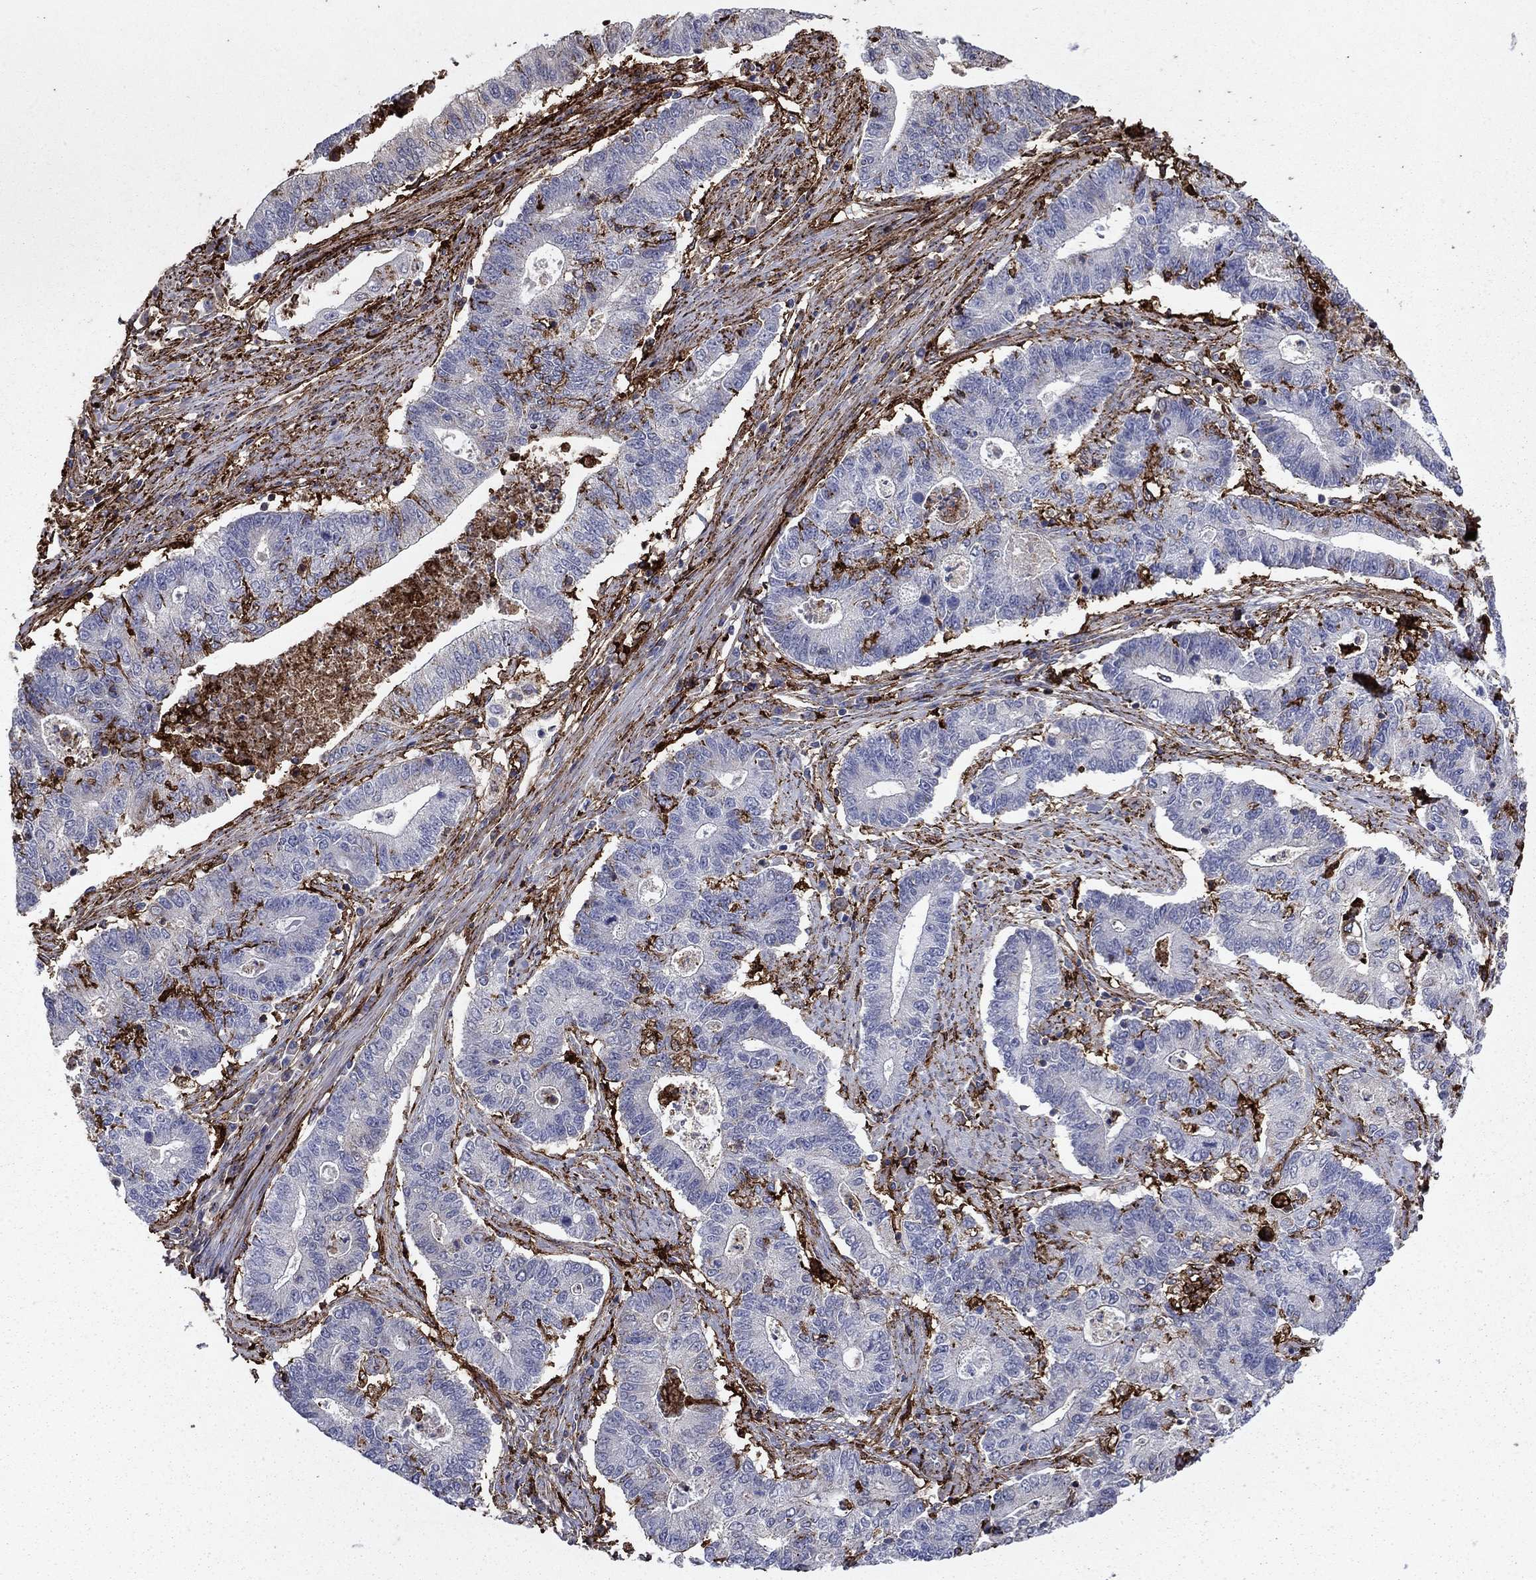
{"staining": {"intensity": "negative", "quantity": "none", "location": "none"}, "tissue": "endometrial cancer", "cell_type": "Tumor cells", "image_type": "cancer", "snomed": [{"axis": "morphology", "description": "Adenocarcinoma, NOS"}, {"axis": "topography", "description": "Uterus"}, {"axis": "topography", "description": "Endometrium"}], "caption": "The immunohistochemistry photomicrograph has no significant expression in tumor cells of endometrial cancer tissue.", "gene": "PLAU", "patient": {"sex": "female", "age": 54}}